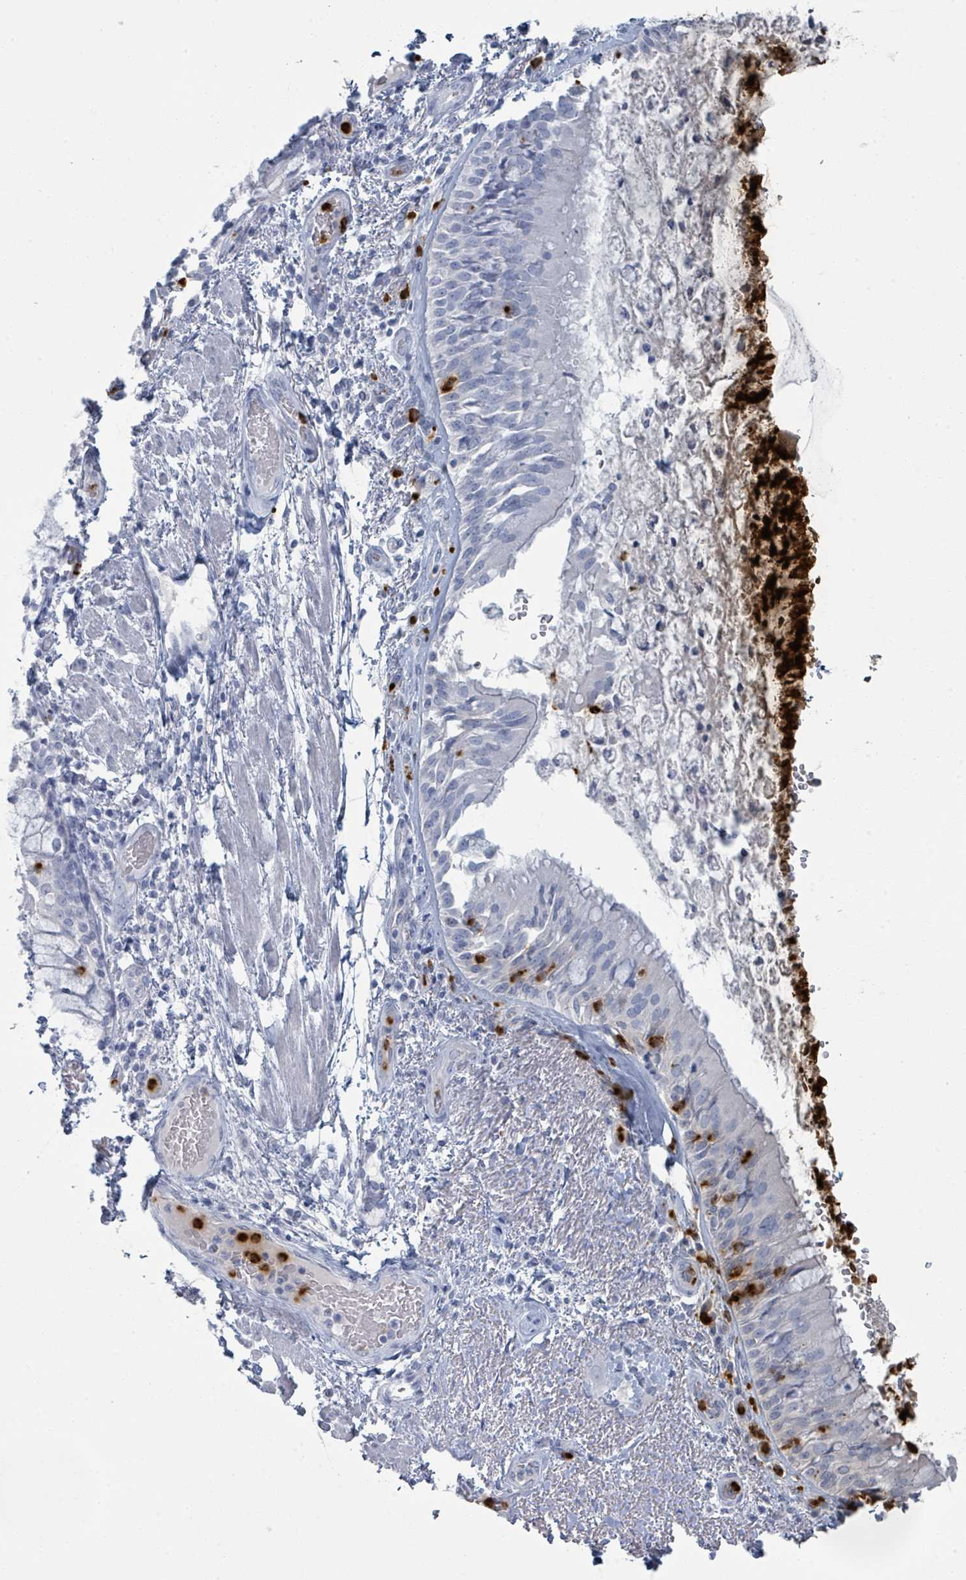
{"staining": {"intensity": "negative", "quantity": "none", "location": "none"}, "tissue": "bronchus", "cell_type": "Respiratory epithelial cells", "image_type": "normal", "snomed": [{"axis": "morphology", "description": "Normal tissue, NOS"}, {"axis": "topography", "description": "Cartilage tissue"}, {"axis": "topography", "description": "Bronchus"}], "caption": "The photomicrograph reveals no staining of respiratory epithelial cells in unremarkable bronchus. (Stains: DAB IHC with hematoxylin counter stain, Microscopy: brightfield microscopy at high magnification).", "gene": "DEFA4", "patient": {"sex": "male", "age": 63}}